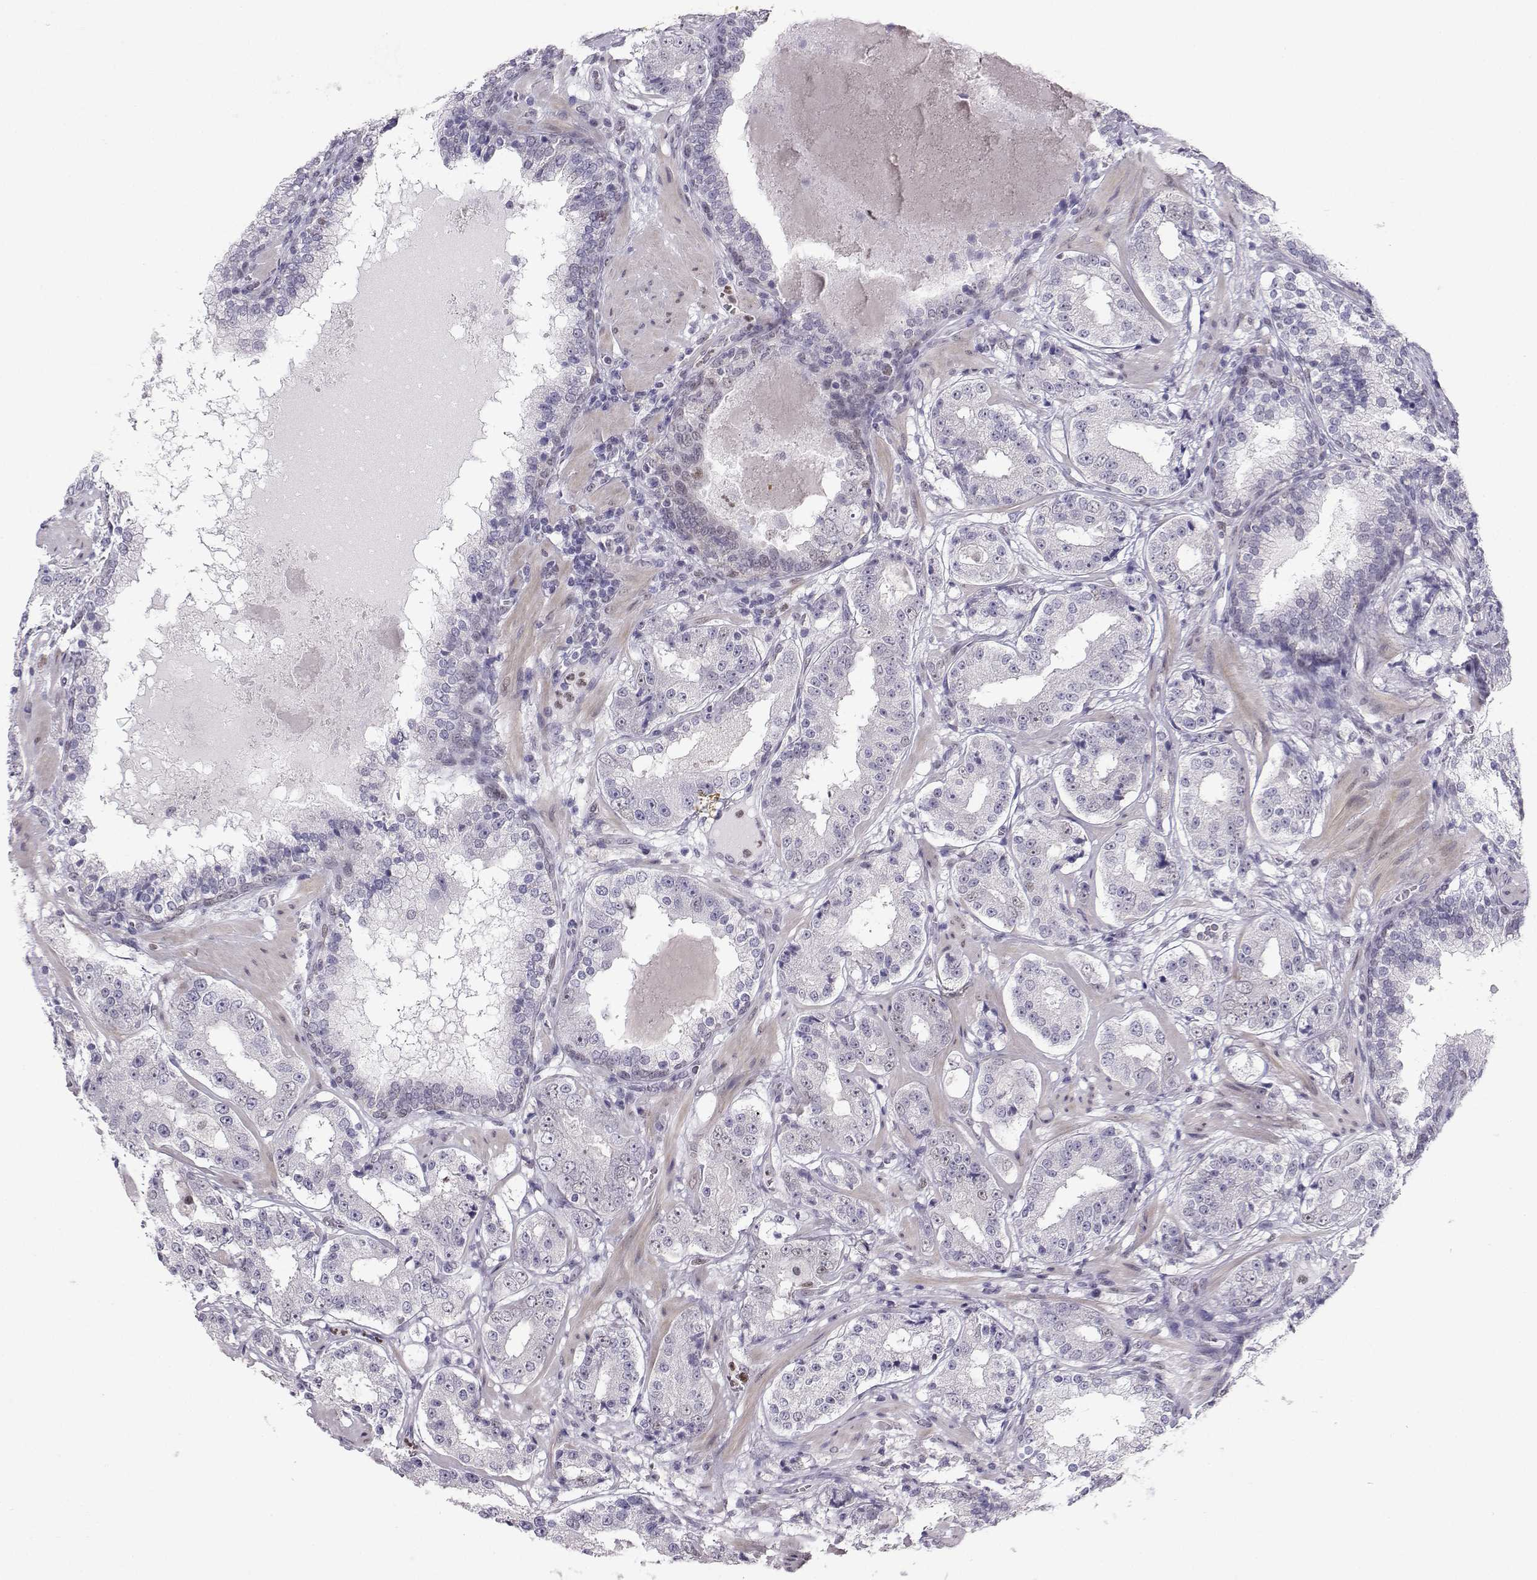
{"staining": {"intensity": "negative", "quantity": "none", "location": "none"}, "tissue": "prostate cancer", "cell_type": "Tumor cells", "image_type": "cancer", "snomed": [{"axis": "morphology", "description": "Adenocarcinoma, Low grade"}, {"axis": "topography", "description": "Prostate"}], "caption": "An IHC histopathology image of adenocarcinoma (low-grade) (prostate) is shown. There is no staining in tumor cells of adenocarcinoma (low-grade) (prostate).", "gene": "TEDC2", "patient": {"sex": "male", "age": 60}}